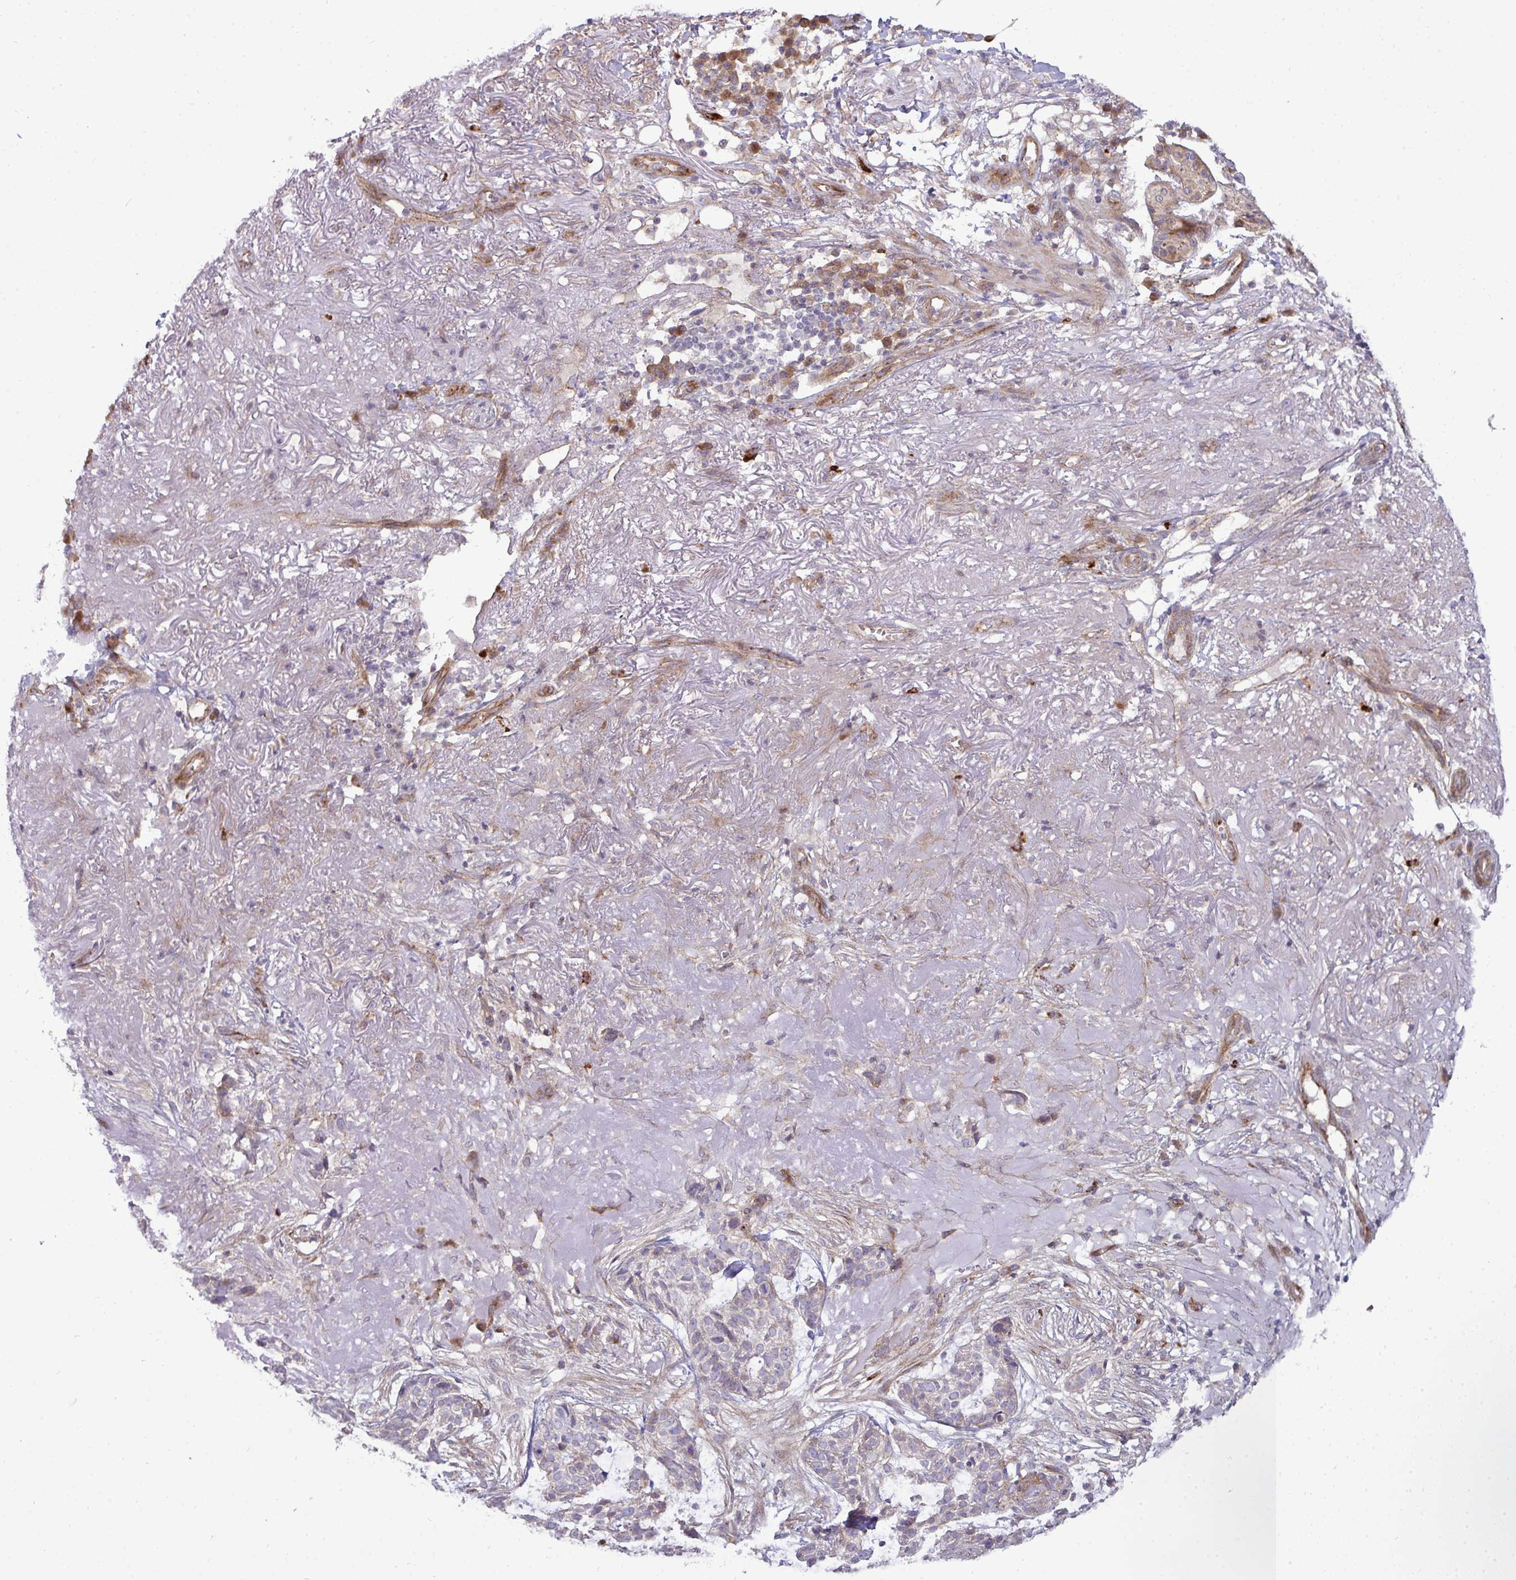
{"staining": {"intensity": "moderate", "quantity": "<25%", "location": "cytoplasmic/membranous"}, "tissue": "skin cancer", "cell_type": "Tumor cells", "image_type": "cancer", "snomed": [{"axis": "morphology", "description": "Basal cell carcinoma"}, {"axis": "topography", "description": "Skin"}, {"axis": "topography", "description": "Skin of face"}], "caption": "Moderate cytoplasmic/membranous positivity is appreciated in about <25% of tumor cells in skin basal cell carcinoma. The protein of interest is shown in brown color, while the nuclei are stained blue.", "gene": "SH2D1B", "patient": {"sex": "female", "age": 80}}